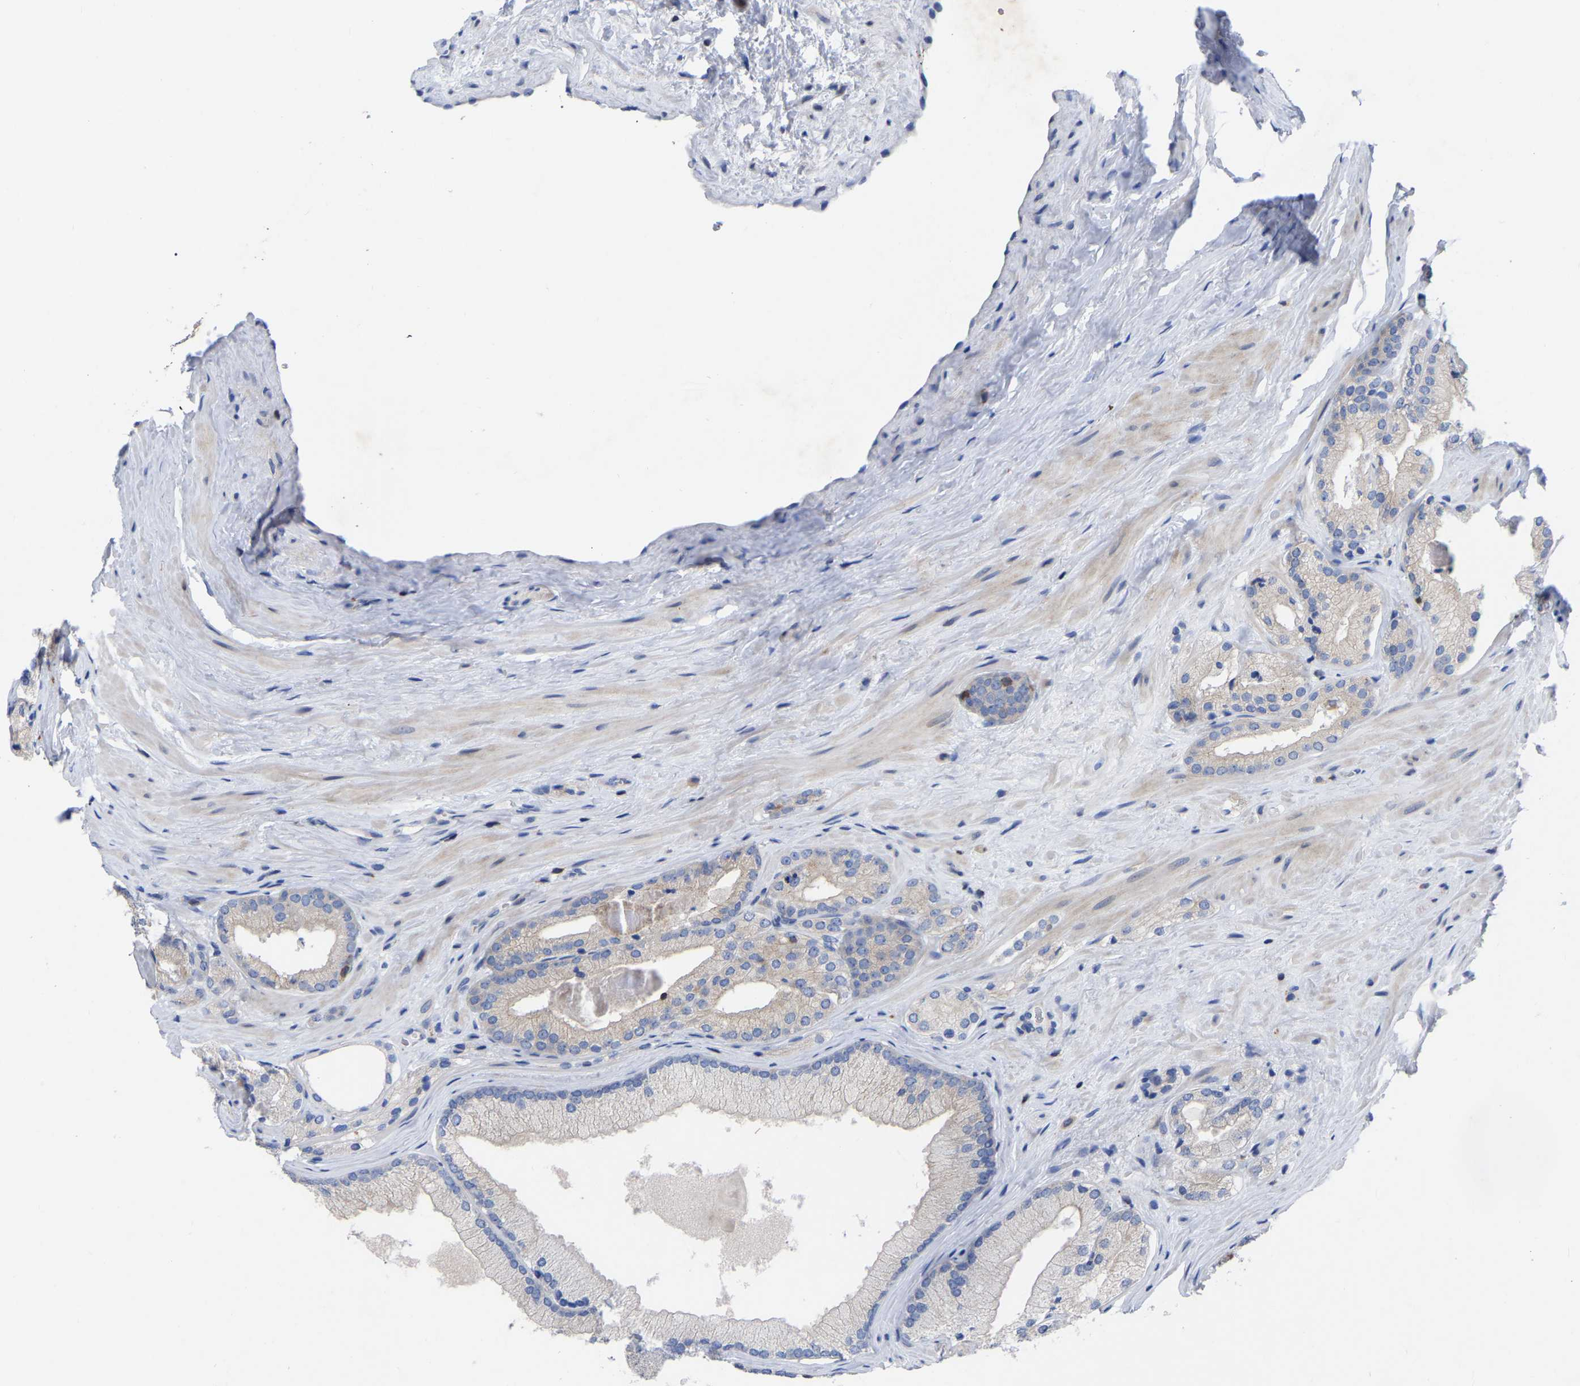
{"staining": {"intensity": "negative", "quantity": "none", "location": "none"}, "tissue": "prostate cancer", "cell_type": "Tumor cells", "image_type": "cancer", "snomed": [{"axis": "morphology", "description": "Adenocarcinoma, Low grade"}, {"axis": "topography", "description": "Prostate"}], "caption": "Human prostate adenocarcinoma (low-grade) stained for a protein using IHC reveals no positivity in tumor cells.", "gene": "PTPN7", "patient": {"sex": "male", "age": 65}}